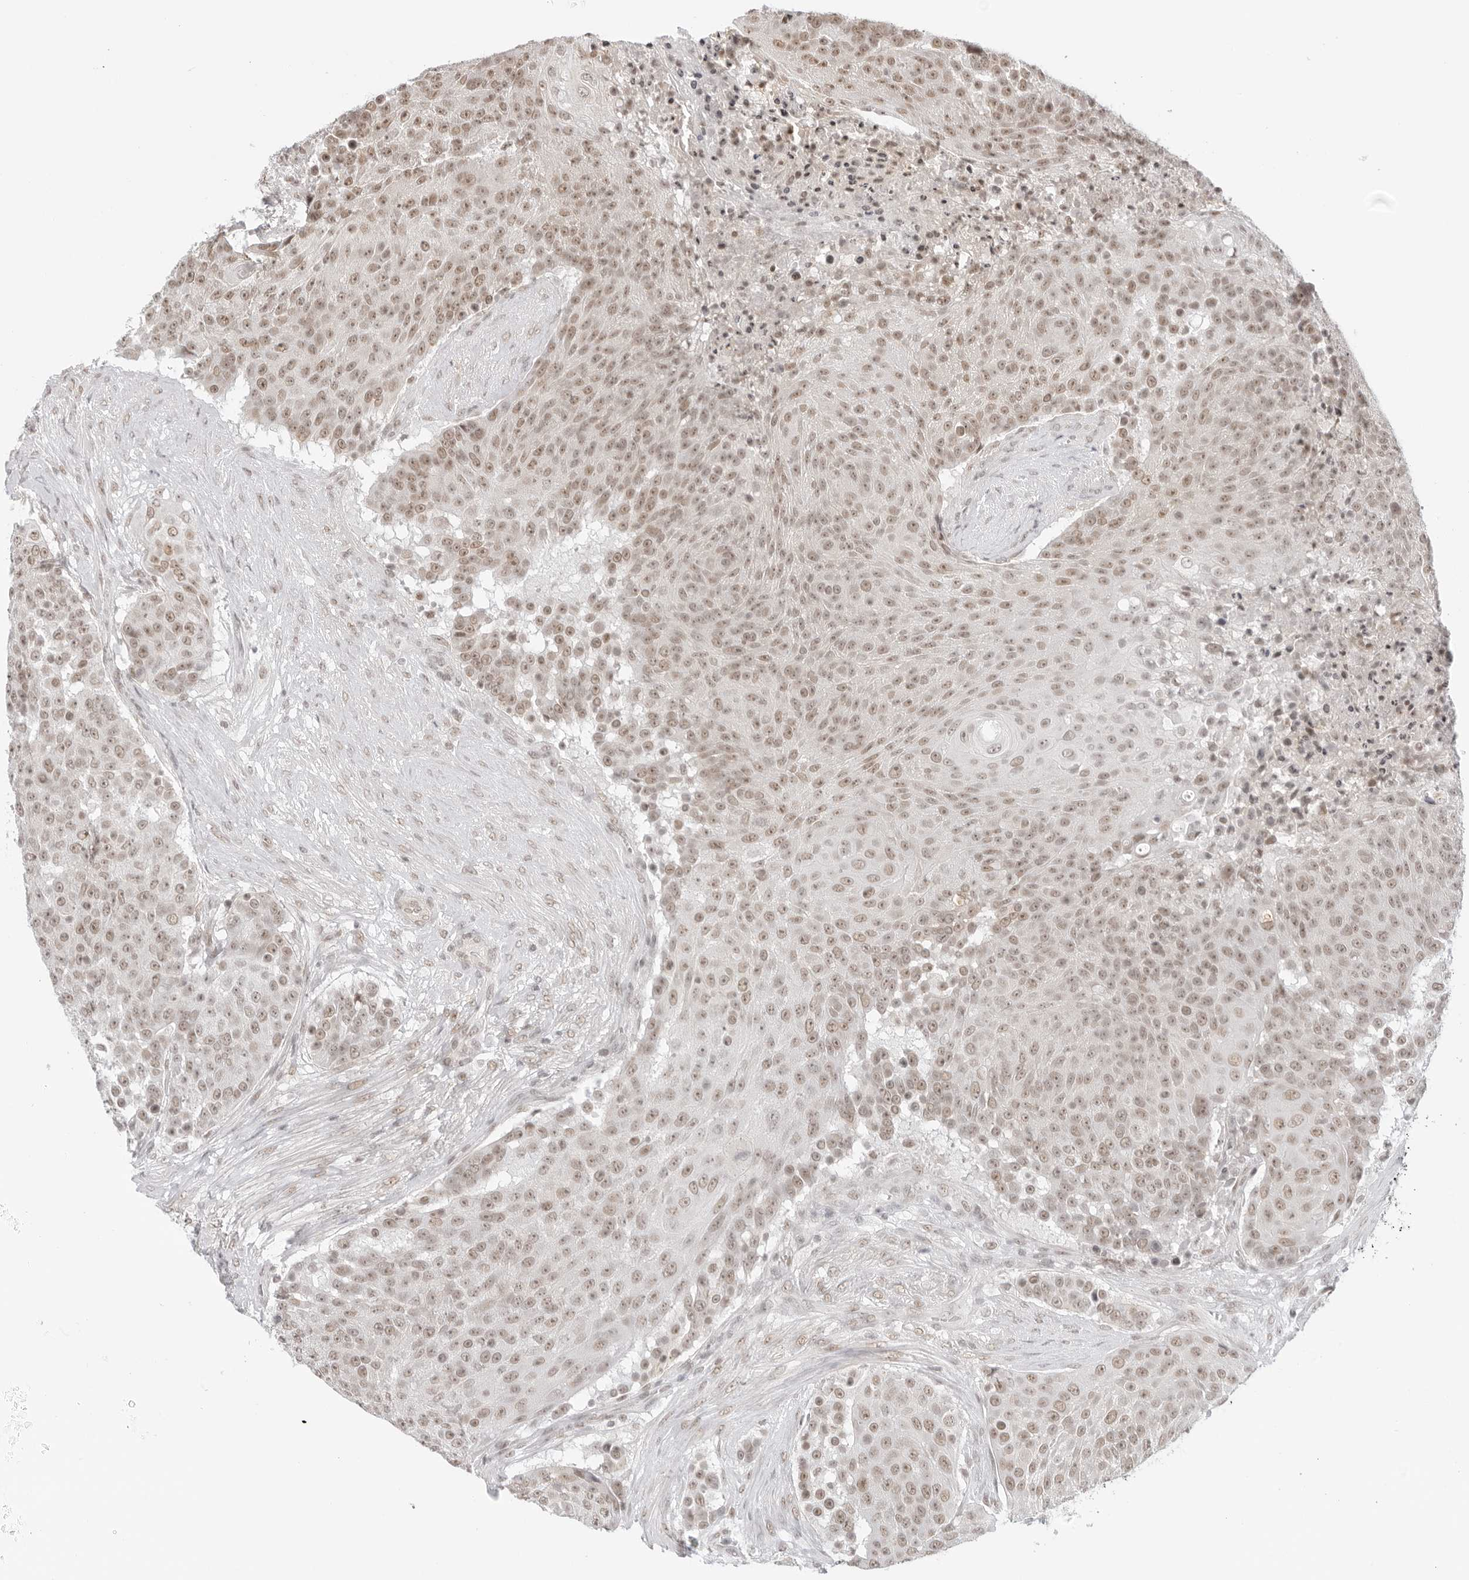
{"staining": {"intensity": "weak", "quantity": ">75%", "location": "nuclear"}, "tissue": "urothelial cancer", "cell_type": "Tumor cells", "image_type": "cancer", "snomed": [{"axis": "morphology", "description": "Urothelial carcinoma, High grade"}, {"axis": "topography", "description": "Urinary bladder"}], "caption": "DAB (3,3'-diaminobenzidine) immunohistochemical staining of human urothelial cancer displays weak nuclear protein positivity in approximately >75% of tumor cells.", "gene": "TCIM", "patient": {"sex": "female", "age": 63}}